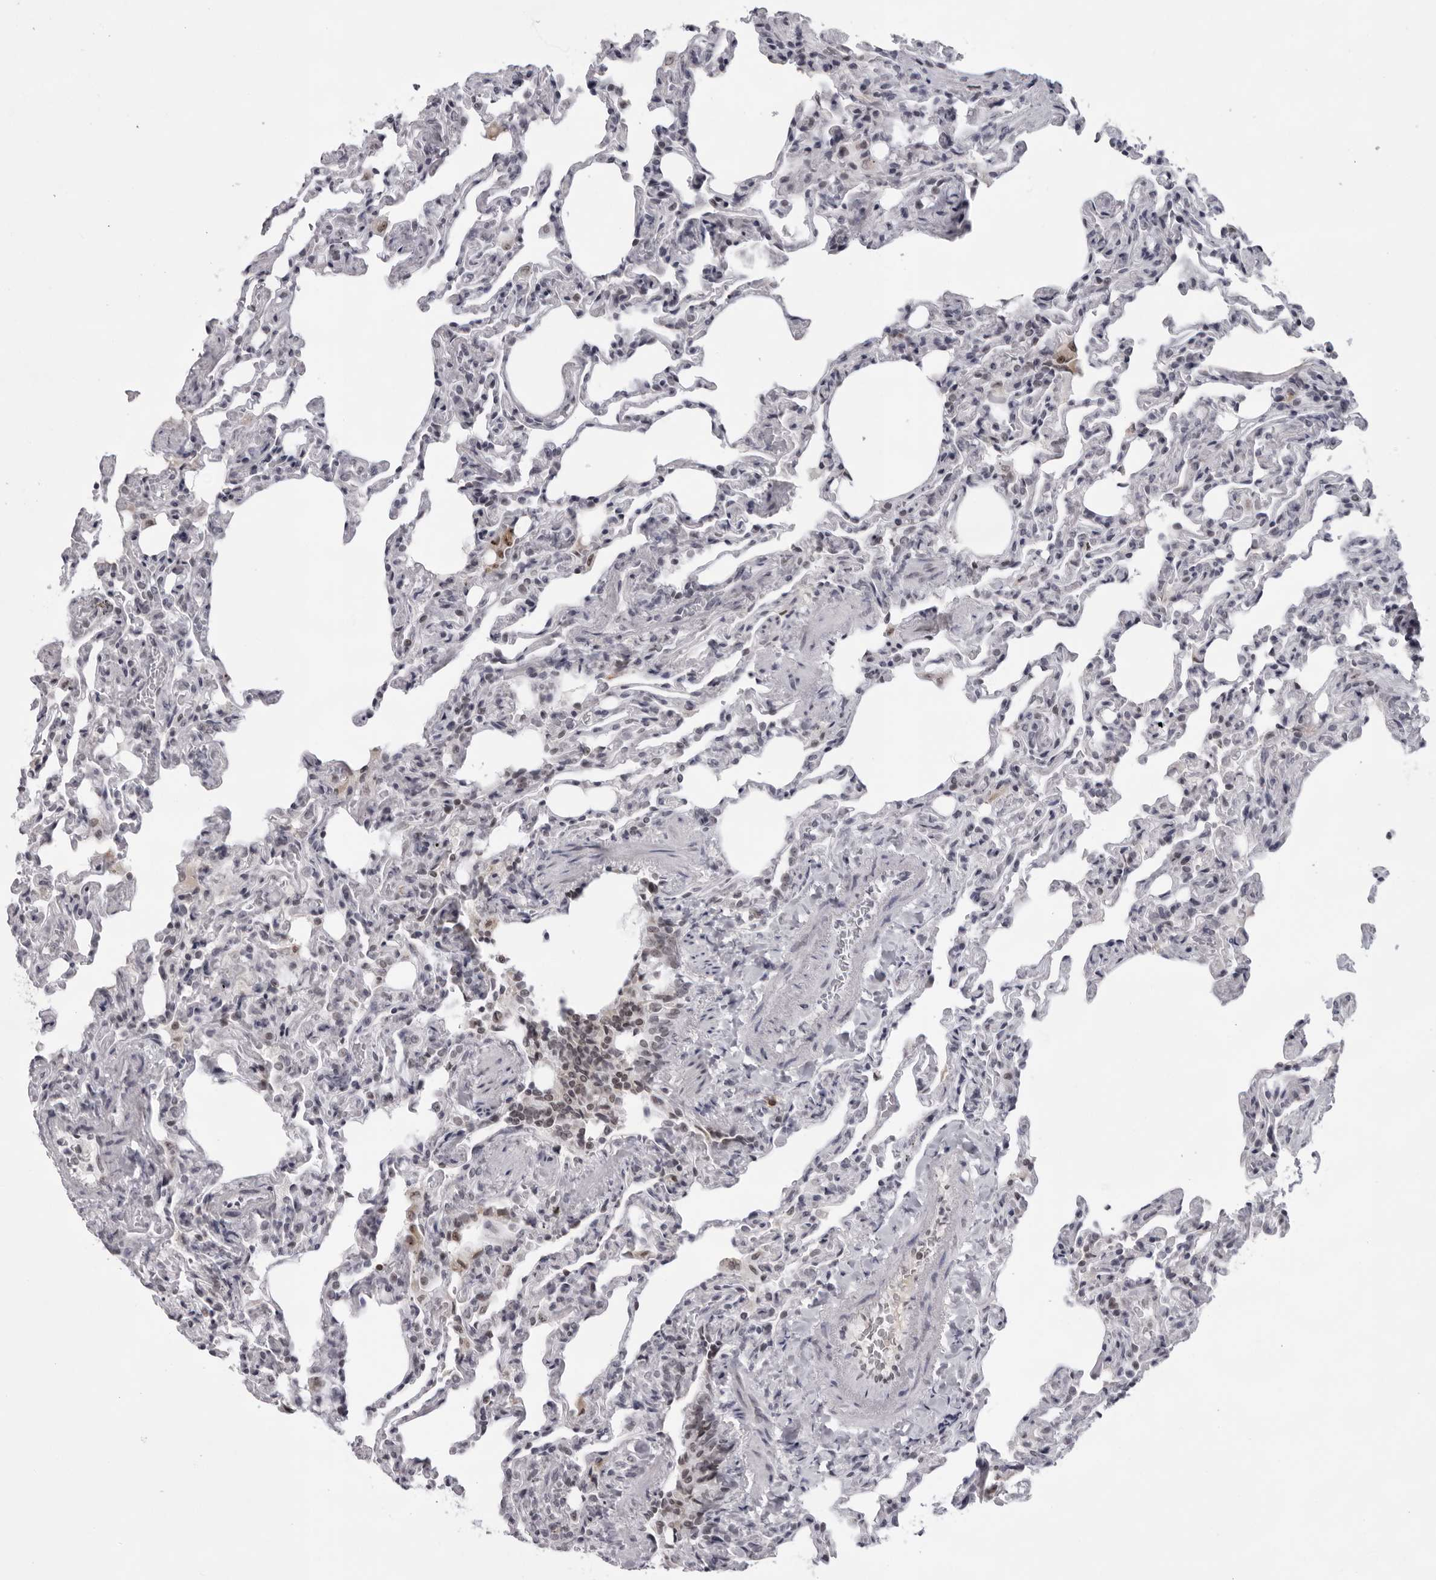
{"staining": {"intensity": "weak", "quantity": "<25%", "location": "nuclear"}, "tissue": "lung", "cell_type": "Alveolar cells", "image_type": "normal", "snomed": [{"axis": "morphology", "description": "Normal tissue, NOS"}, {"axis": "topography", "description": "Lung"}], "caption": "Histopathology image shows no protein staining in alveolar cells of benign lung. (DAB immunohistochemistry with hematoxylin counter stain).", "gene": "EXOSC10", "patient": {"sex": "male", "age": 20}}